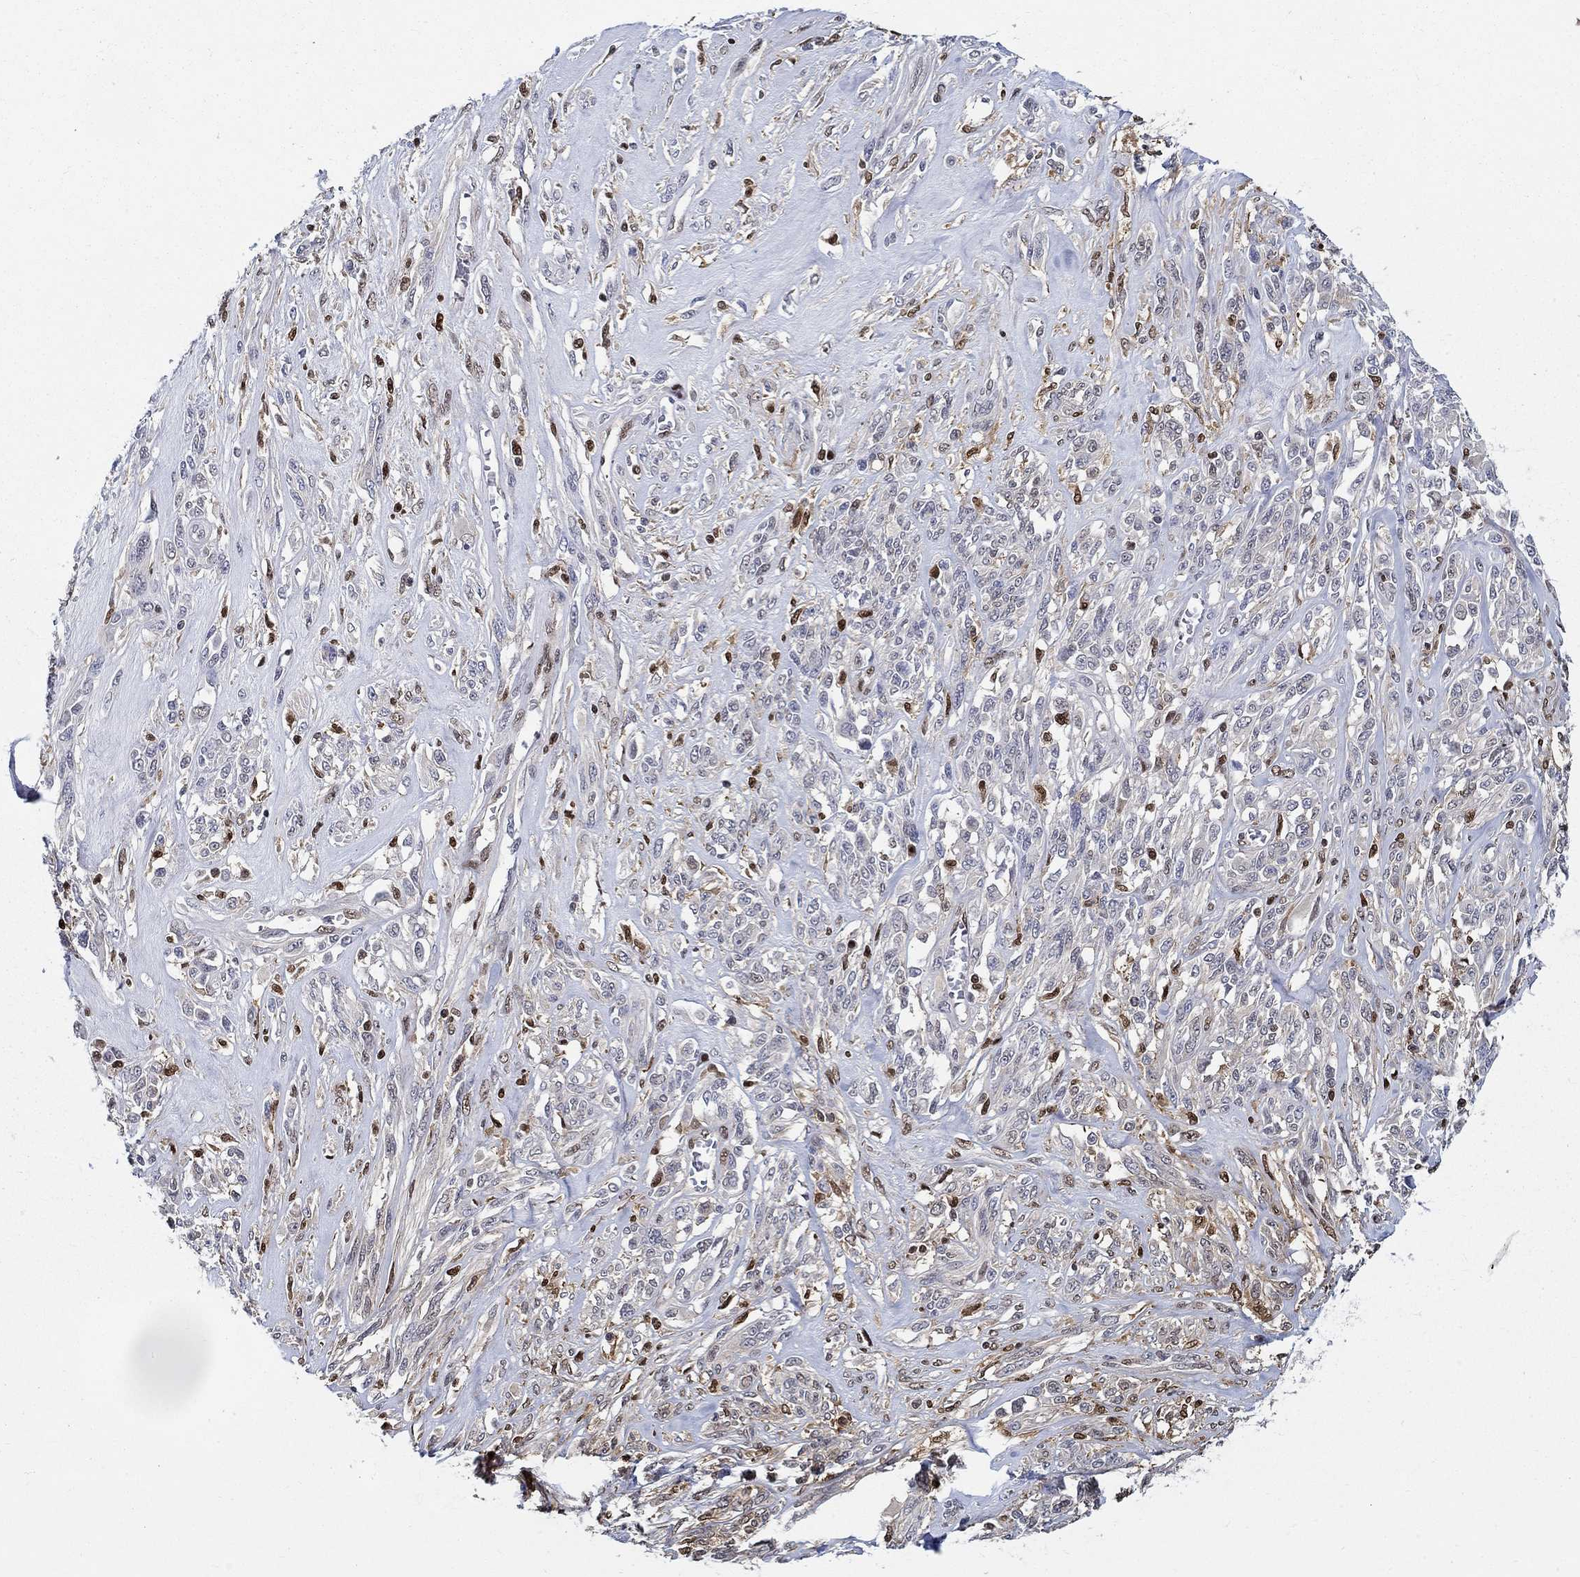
{"staining": {"intensity": "strong", "quantity": "<25%", "location": "cytoplasmic/membranous"}, "tissue": "melanoma", "cell_type": "Tumor cells", "image_type": "cancer", "snomed": [{"axis": "morphology", "description": "Malignant melanoma, NOS"}, {"axis": "topography", "description": "Skin"}], "caption": "The immunohistochemical stain shows strong cytoplasmic/membranous staining in tumor cells of melanoma tissue.", "gene": "ZNF594", "patient": {"sex": "female", "age": 91}}